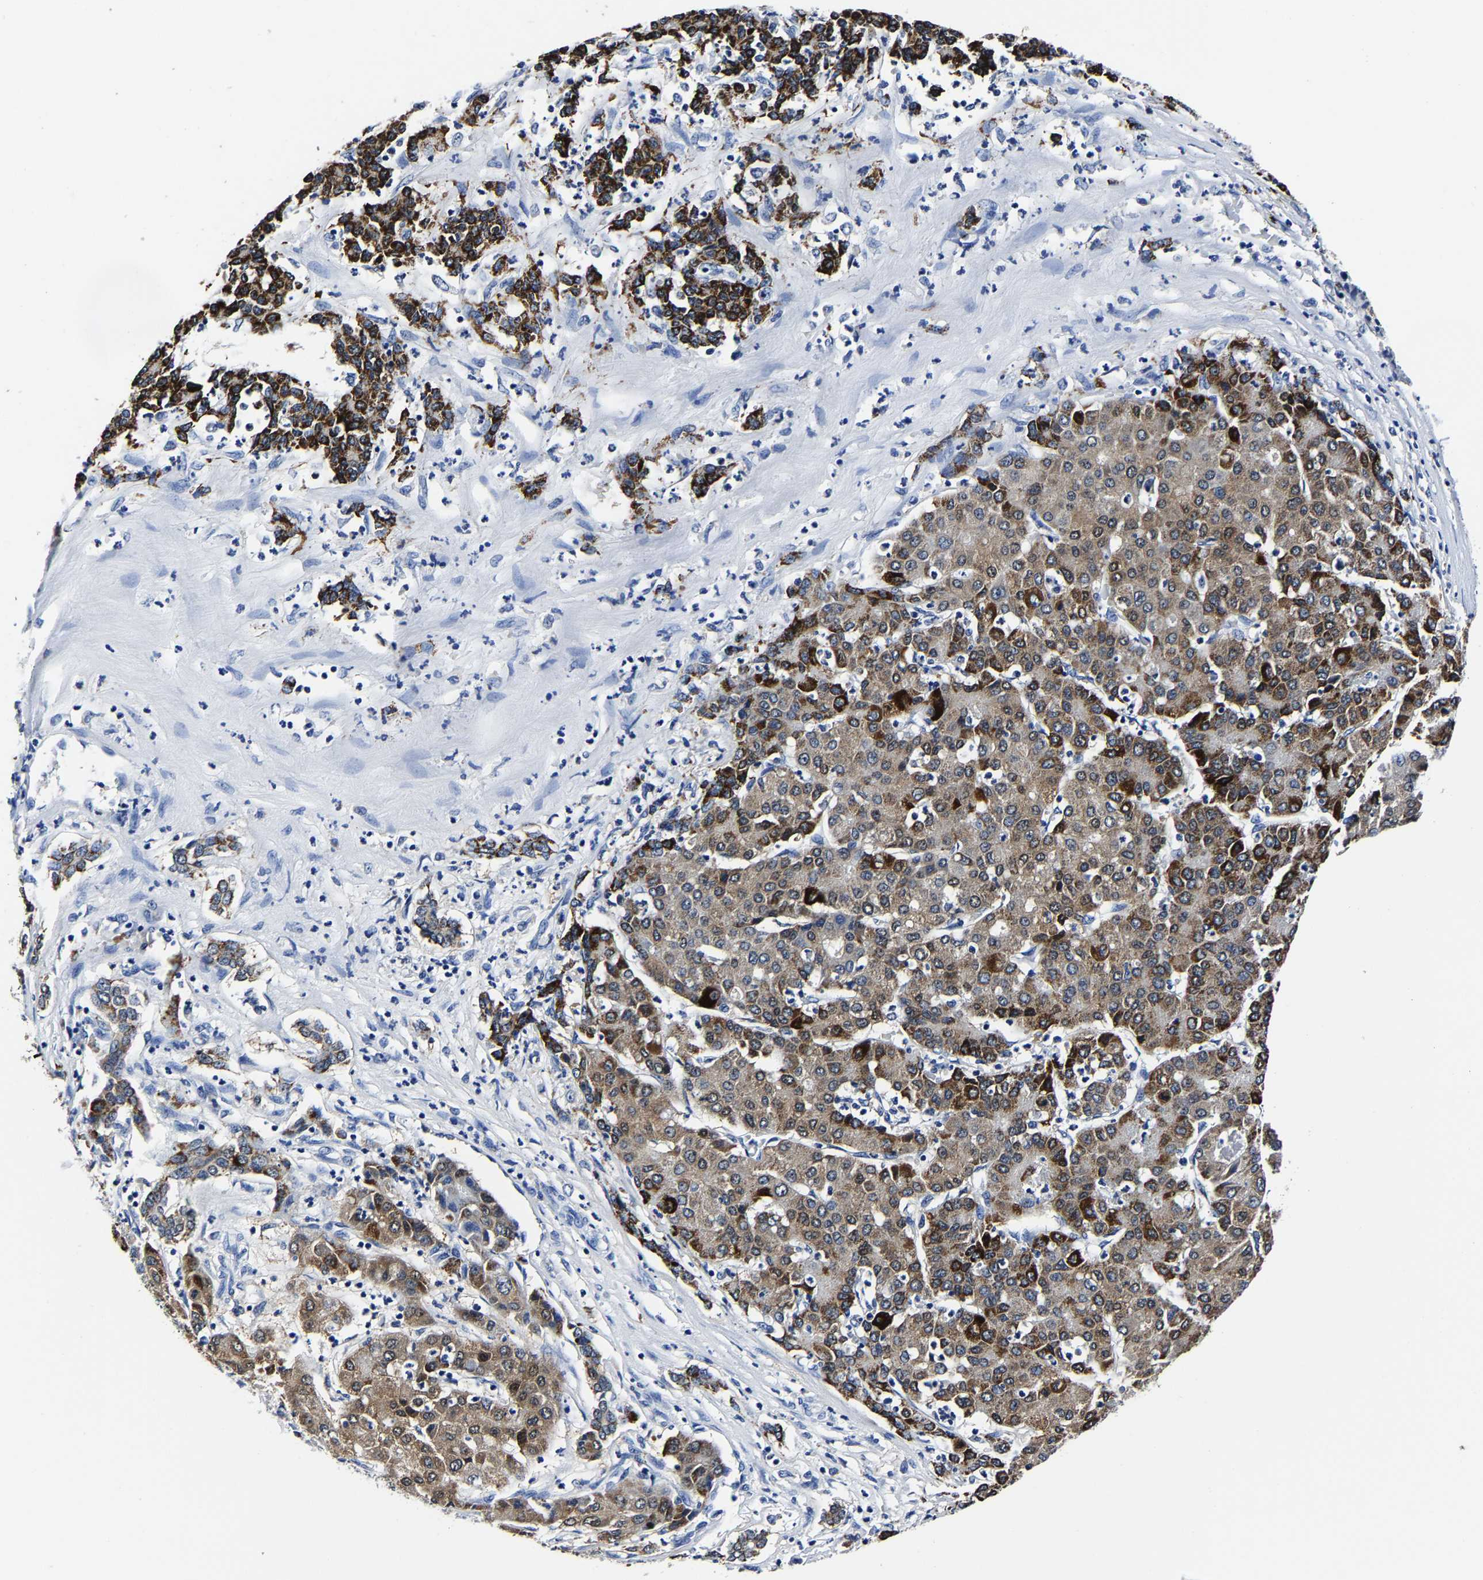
{"staining": {"intensity": "strong", "quantity": "25%-75%", "location": "cytoplasmic/membranous"}, "tissue": "liver cancer", "cell_type": "Tumor cells", "image_type": "cancer", "snomed": [{"axis": "morphology", "description": "Carcinoma, Hepatocellular, NOS"}, {"axis": "topography", "description": "Liver"}], "caption": "Immunohistochemistry photomicrograph of human liver cancer (hepatocellular carcinoma) stained for a protein (brown), which demonstrates high levels of strong cytoplasmic/membranous positivity in about 25%-75% of tumor cells.", "gene": "PSPH", "patient": {"sex": "male", "age": 65}}